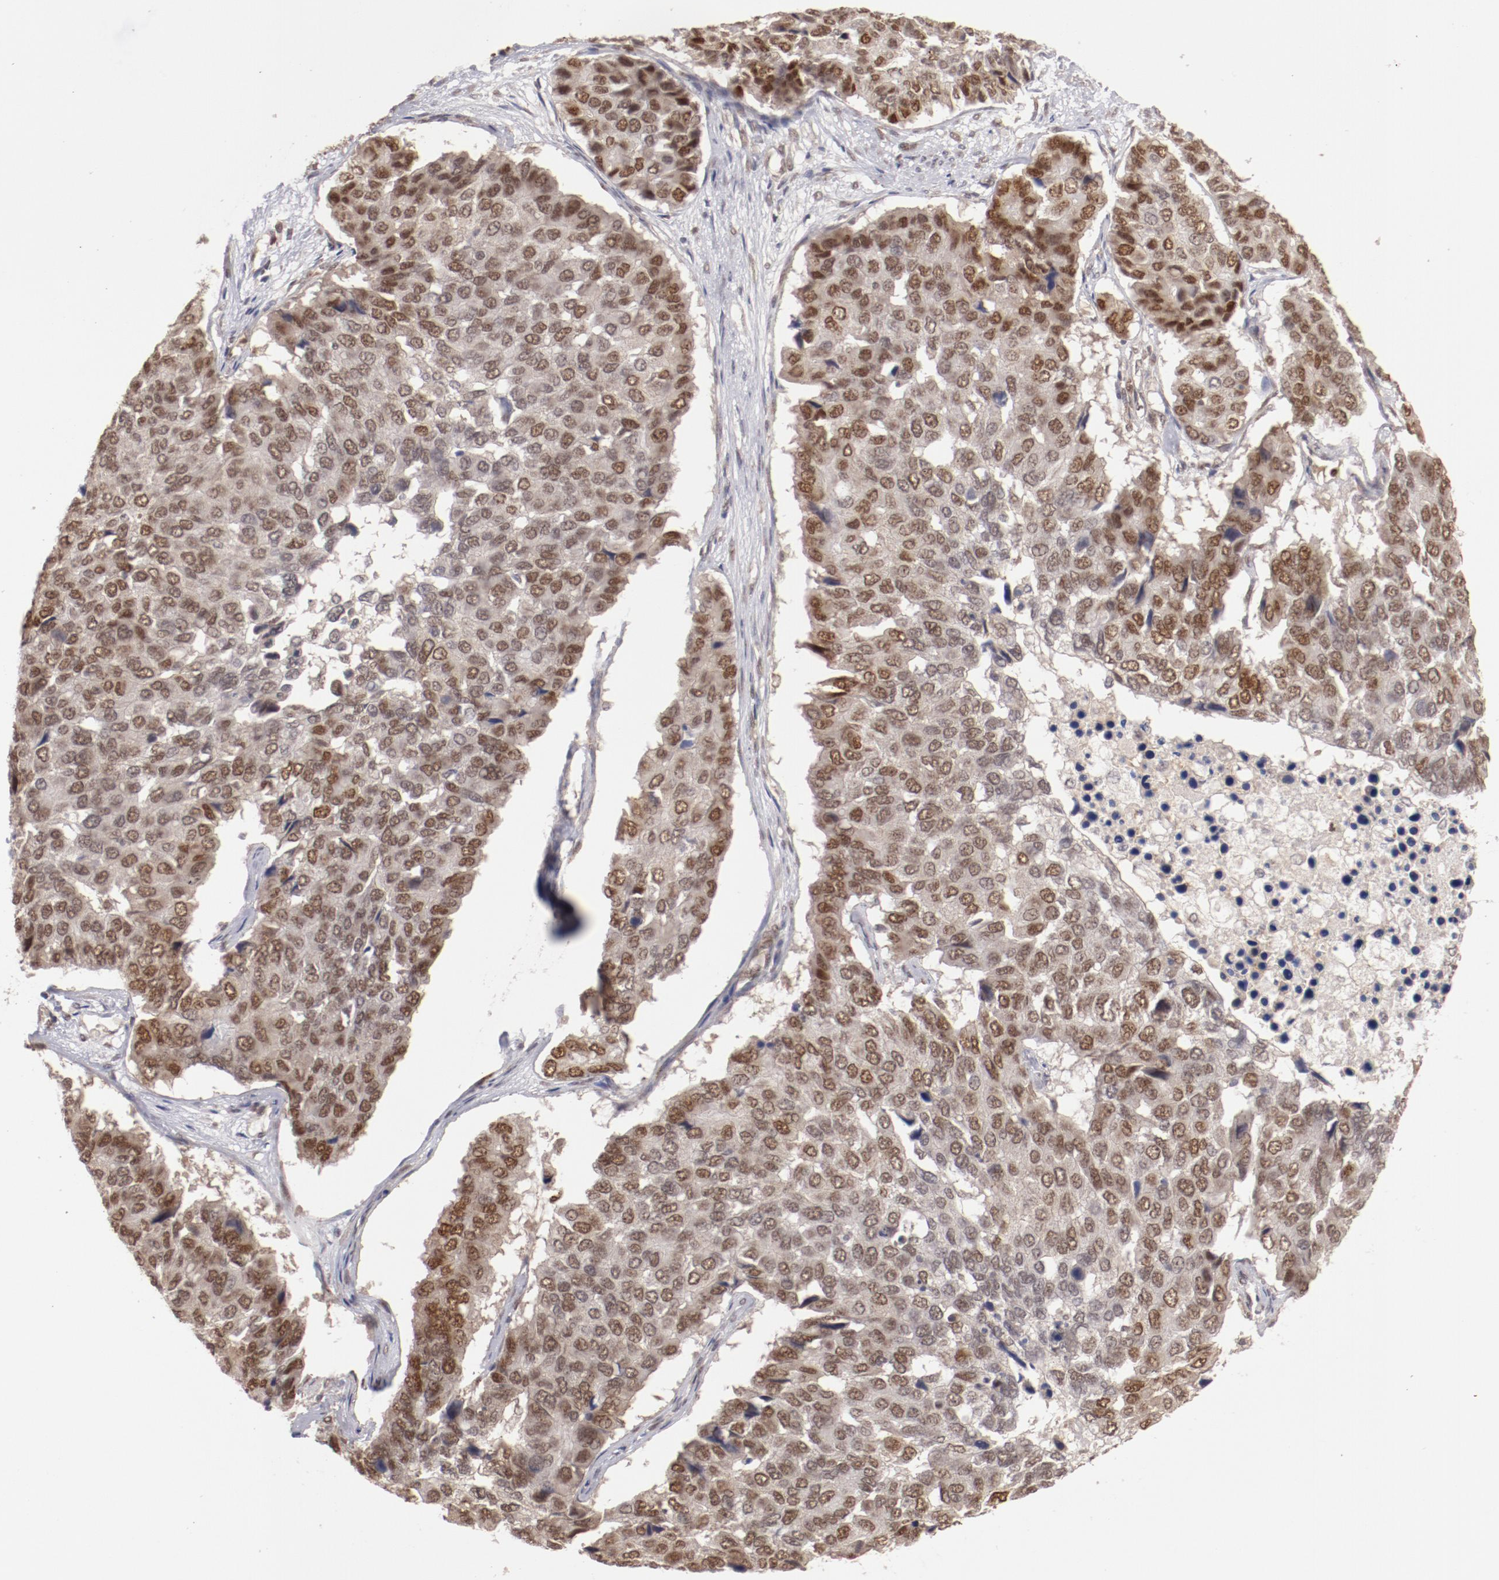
{"staining": {"intensity": "moderate", "quantity": "25%-75%", "location": "nuclear"}, "tissue": "pancreatic cancer", "cell_type": "Tumor cells", "image_type": "cancer", "snomed": [{"axis": "morphology", "description": "Adenocarcinoma, NOS"}, {"axis": "topography", "description": "Pancreas"}], "caption": "High-magnification brightfield microscopy of pancreatic cancer stained with DAB (3,3'-diaminobenzidine) (brown) and counterstained with hematoxylin (blue). tumor cells exhibit moderate nuclear expression is seen in approximately25%-75% of cells.", "gene": "NFE2", "patient": {"sex": "male", "age": 50}}